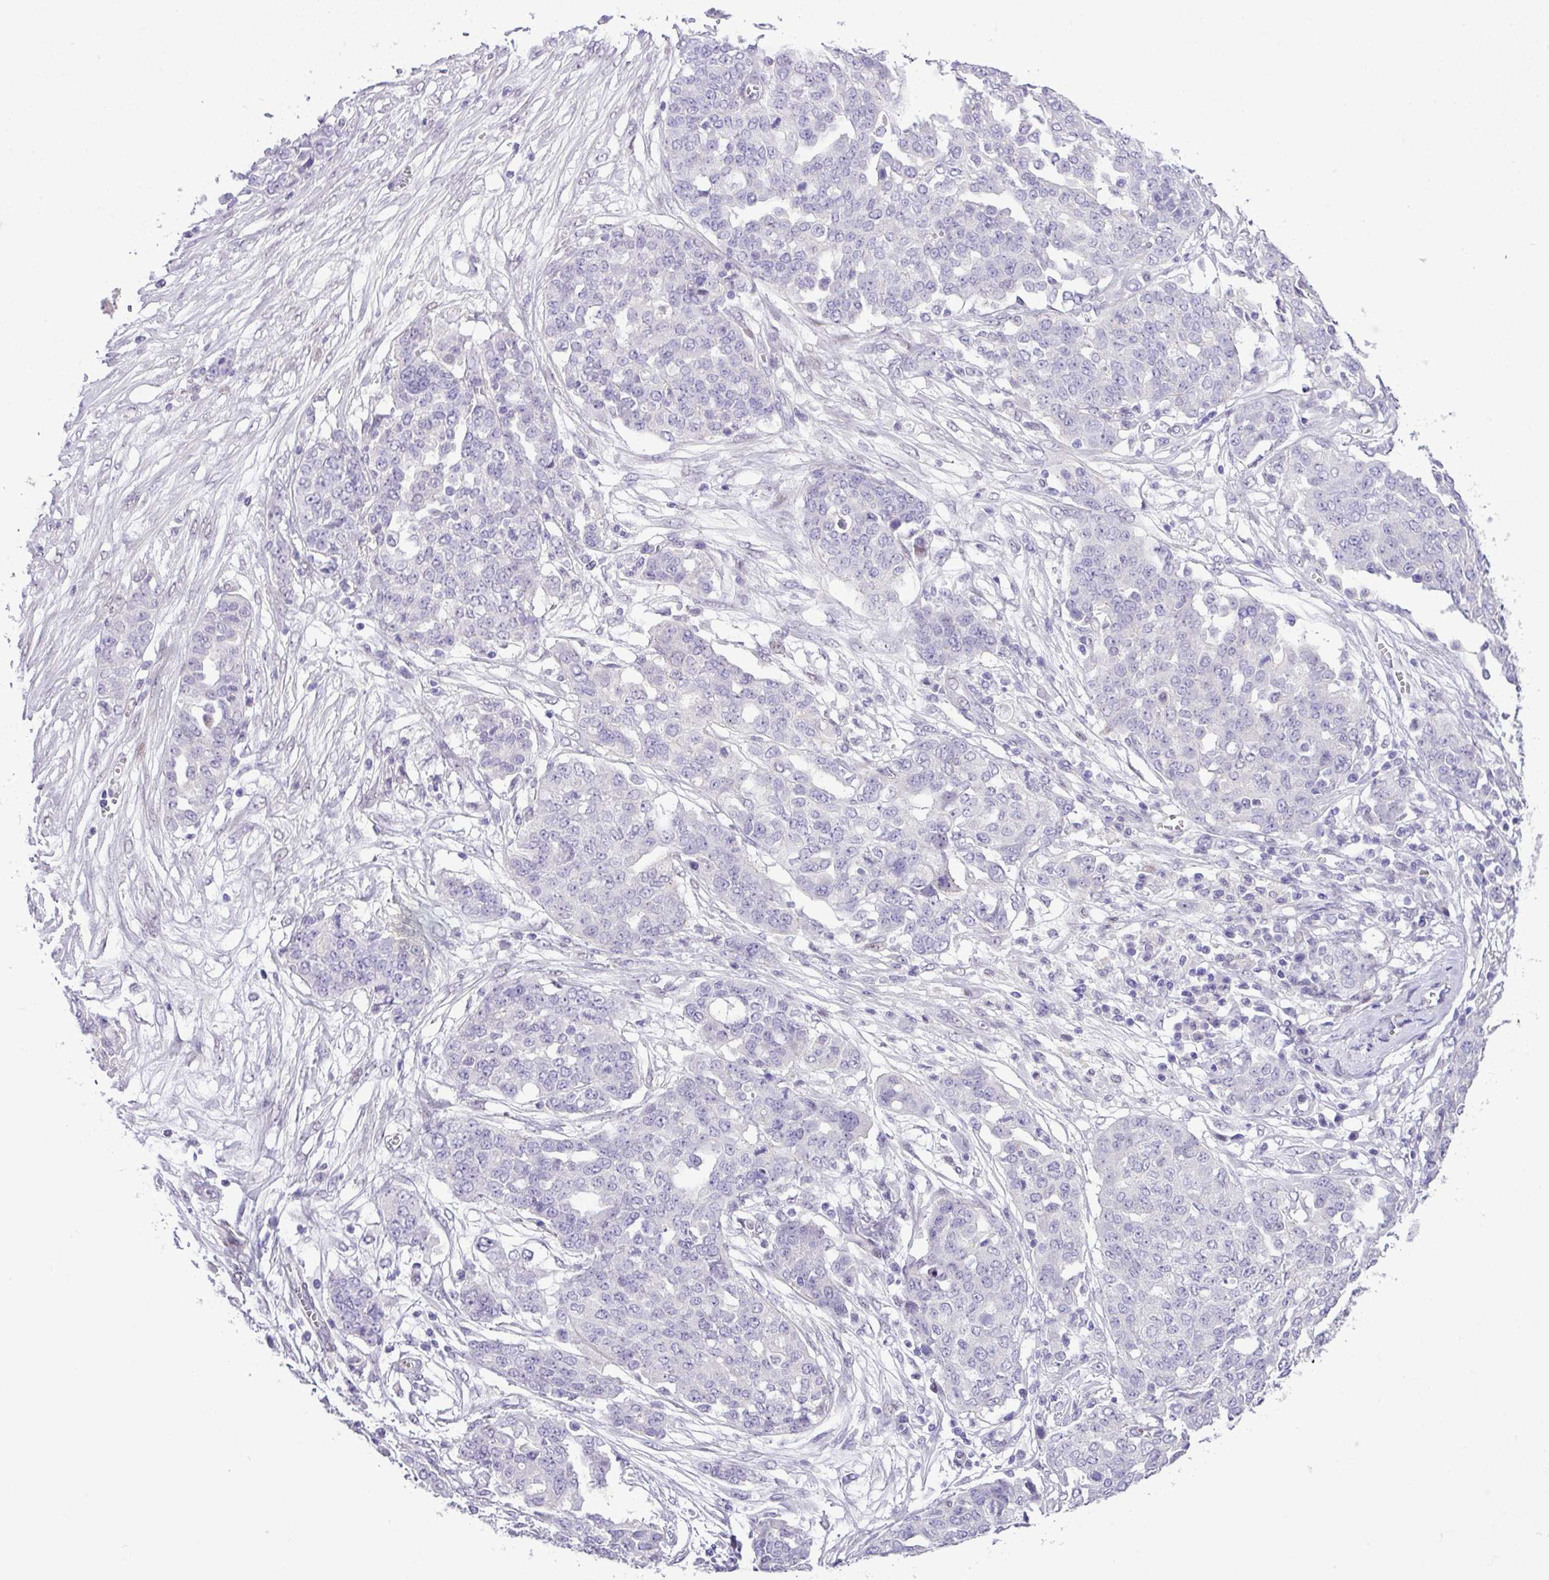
{"staining": {"intensity": "negative", "quantity": "none", "location": "none"}, "tissue": "ovarian cancer", "cell_type": "Tumor cells", "image_type": "cancer", "snomed": [{"axis": "morphology", "description": "Cystadenocarcinoma, serous, NOS"}, {"axis": "topography", "description": "Soft tissue"}, {"axis": "topography", "description": "Ovary"}], "caption": "Protein analysis of serous cystadenocarcinoma (ovarian) shows no significant staining in tumor cells. Brightfield microscopy of immunohistochemistry stained with DAB (3,3'-diaminobenzidine) (brown) and hematoxylin (blue), captured at high magnification.", "gene": "YLPM1", "patient": {"sex": "female", "age": 57}}